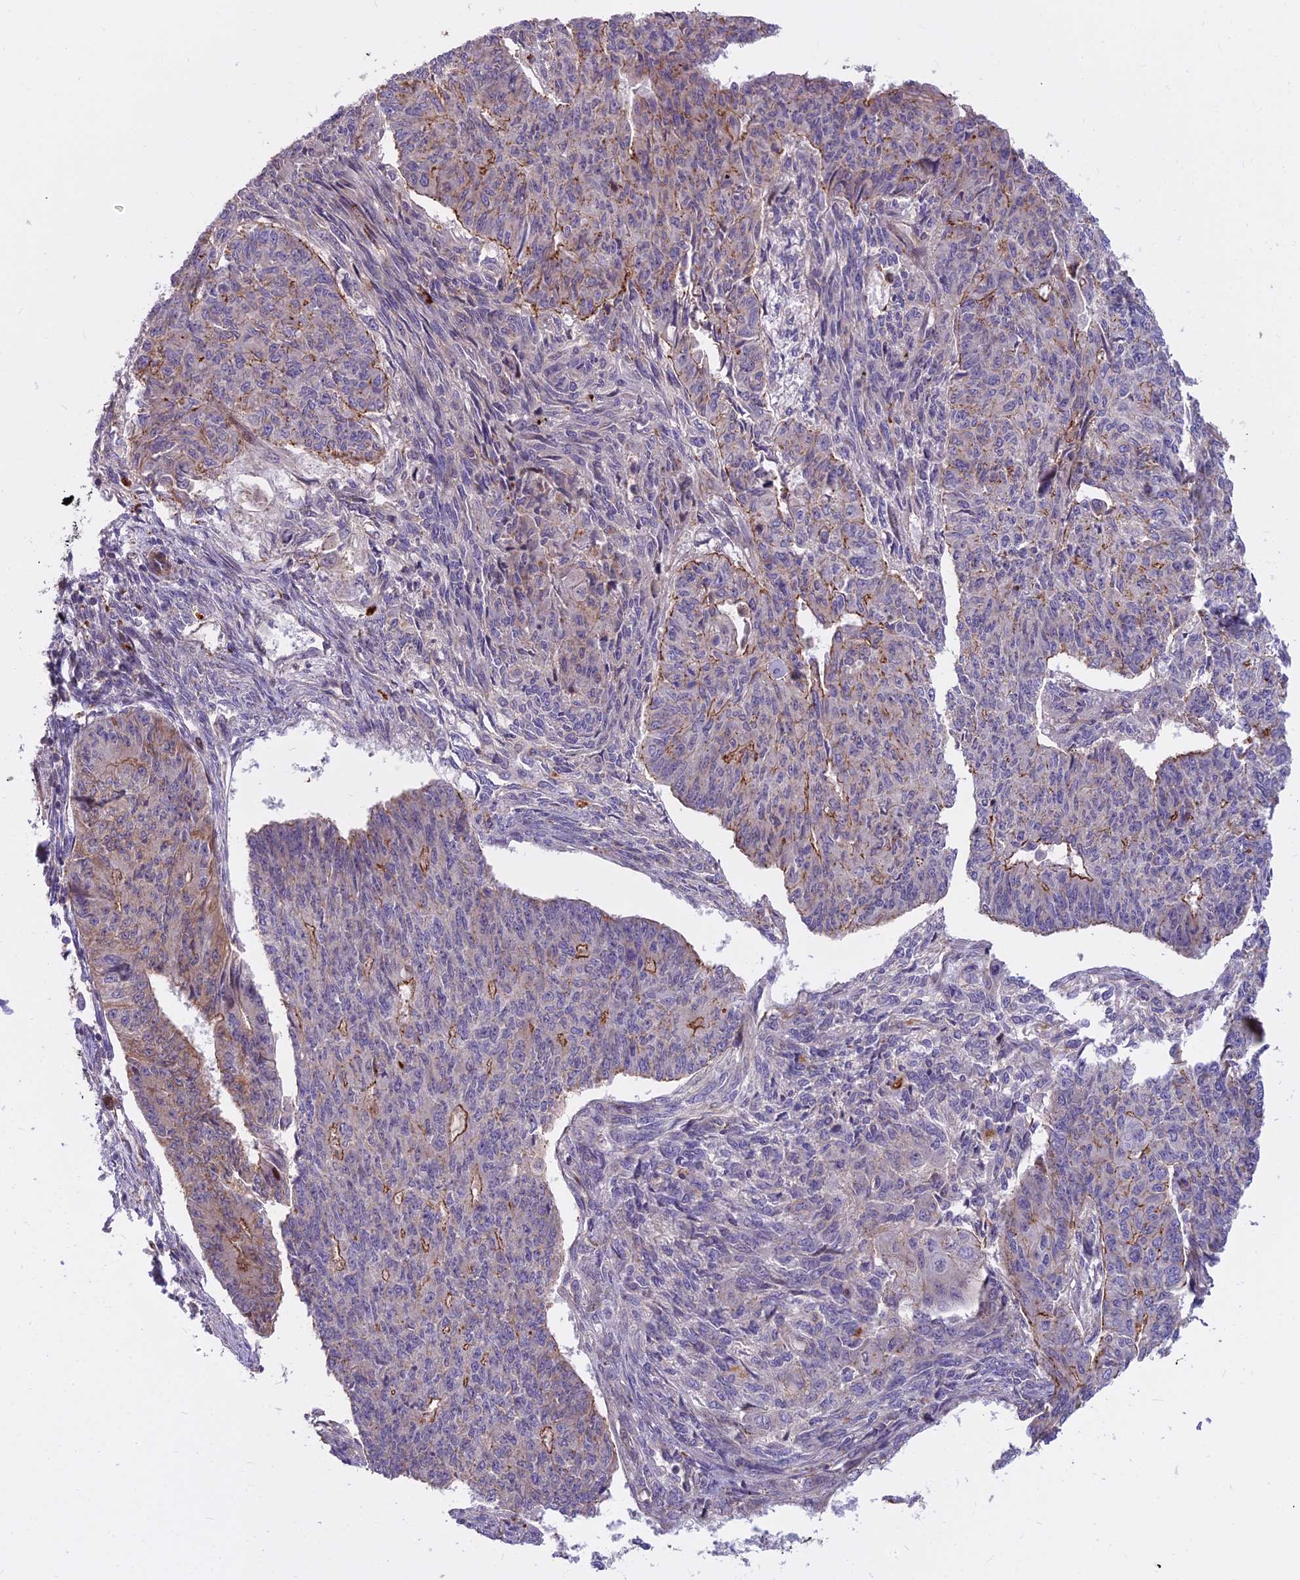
{"staining": {"intensity": "moderate", "quantity": "<25%", "location": "cytoplasmic/membranous"}, "tissue": "endometrial cancer", "cell_type": "Tumor cells", "image_type": "cancer", "snomed": [{"axis": "morphology", "description": "Adenocarcinoma, NOS"}, {"axis": "topography", "description": "Endometrium"}], "caption": "The photomicrograph exhibits a brown stain indicating the presence of a protein in the cytoplasmic/membranous of tumor cells in endometrial adenocarcinoma.", "gene": "GLYATL3", "patient": {"sex": "female", "age": 32}}